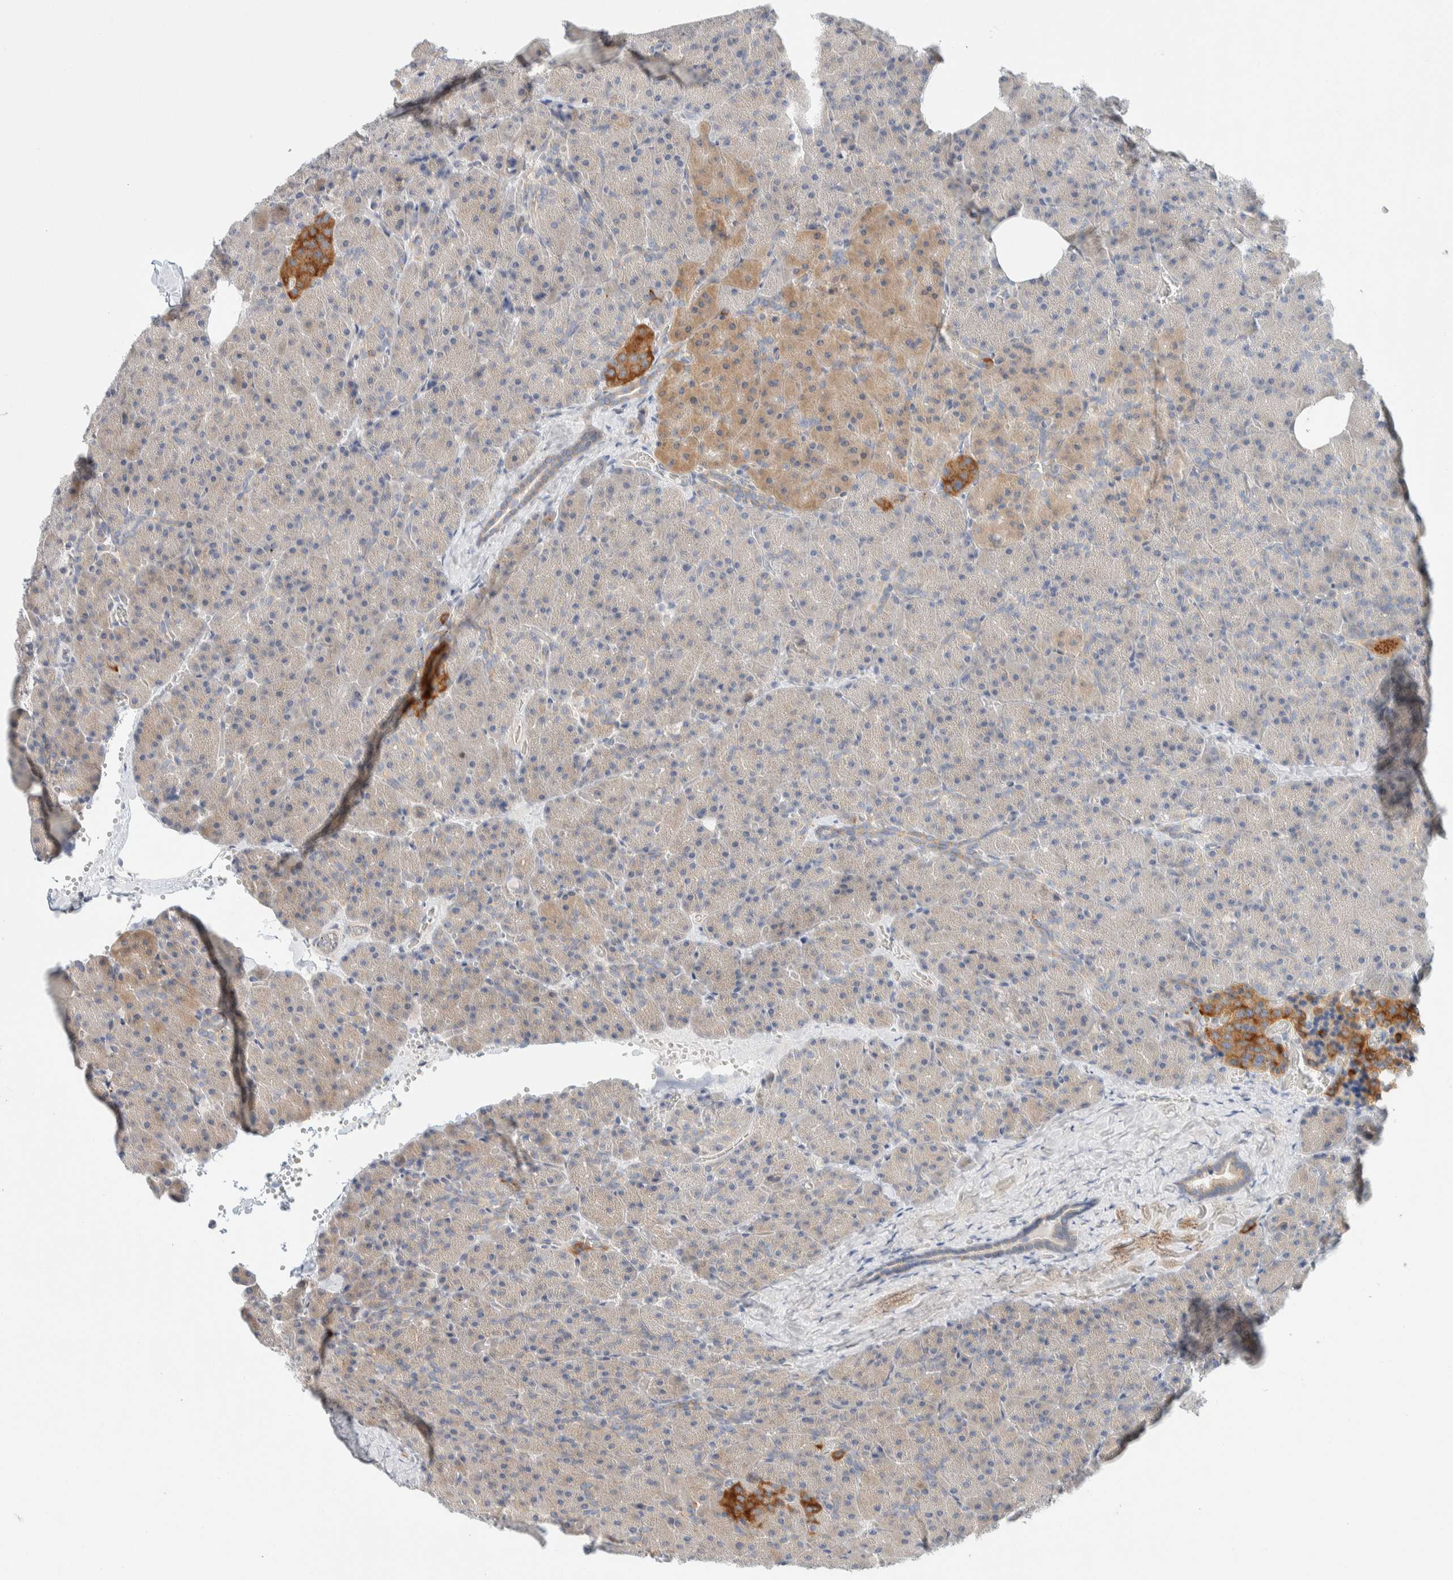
{"staining": {"intensity": "weak", "quantity": "<25%", "location": "cytoplasmic/membranous"}, "tissue": "pancreas", "cell_type": "Exocrine glandular cells", "image_type": "normal", "snomed": [{"axis": "morphology", "description": "Normal tissue, NOS"}, {"axis": "morphology", "description": "Carcinoid, malignant, NOS"}, {"axis": "topography", "description": "Pancreas"}], "caption": "Human pancreas stained for a protein using IHC displays no expression in exocrine glandular cells.", "gene": "TMEM184B", "patient": {"sex": "female", "age": 35}}